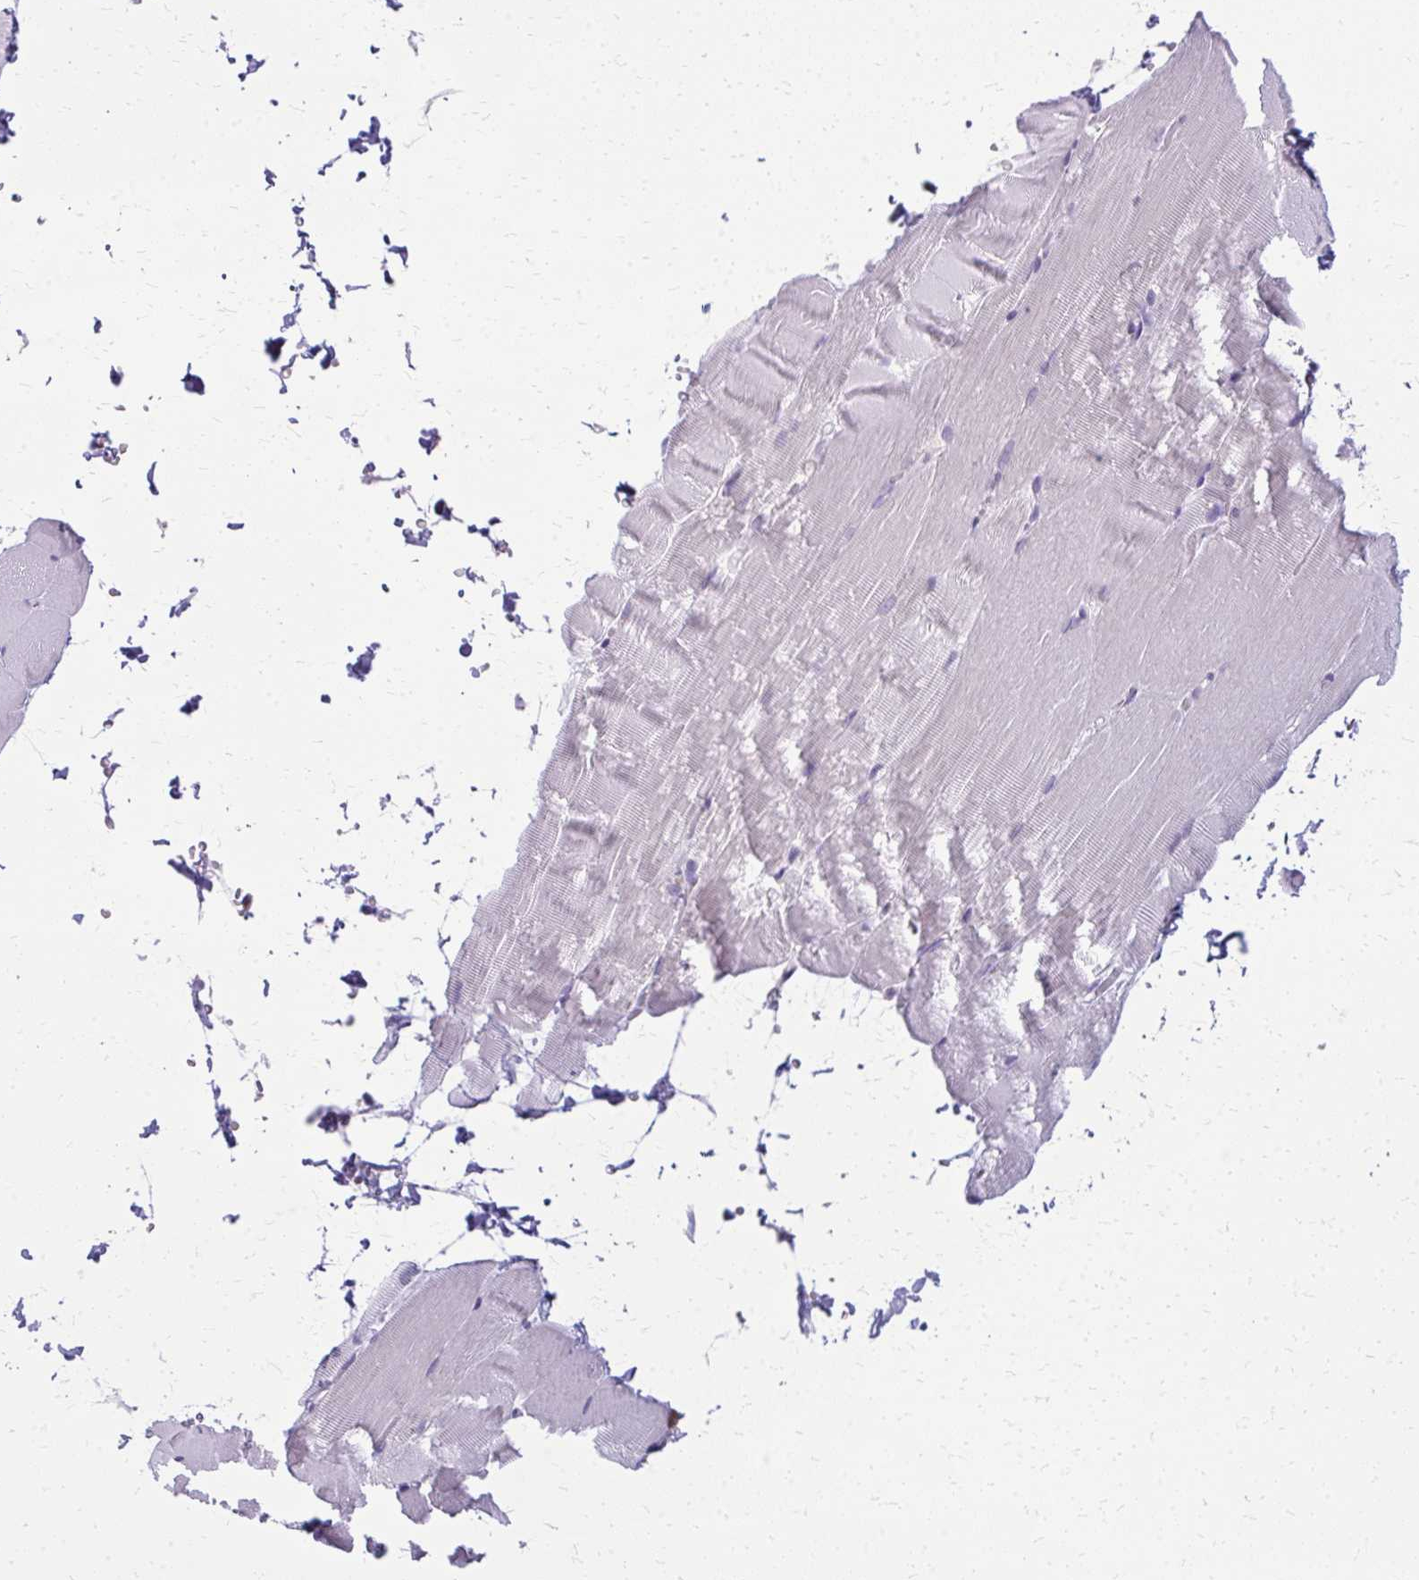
{"staining": {"intensity": "negative", "quantity": "none", "location": "none"}, "tissue": "skeletal muscle", "cell_type": "Myocytes", "image_type": "normal", "snomed": [{"axis": "morphology", "description": "Normal tissue, NOS"}, {"axis": "topography", "description": "Skeletal muscle"}], "caption": "DAB (3,3'-diaminobenzidine) immunohistochemical staining of benign human skeletal muscle exhibits no significant staining in myocytes.", "gene": "IFIT1", "patient": {"sex": "female", "age": 37}}